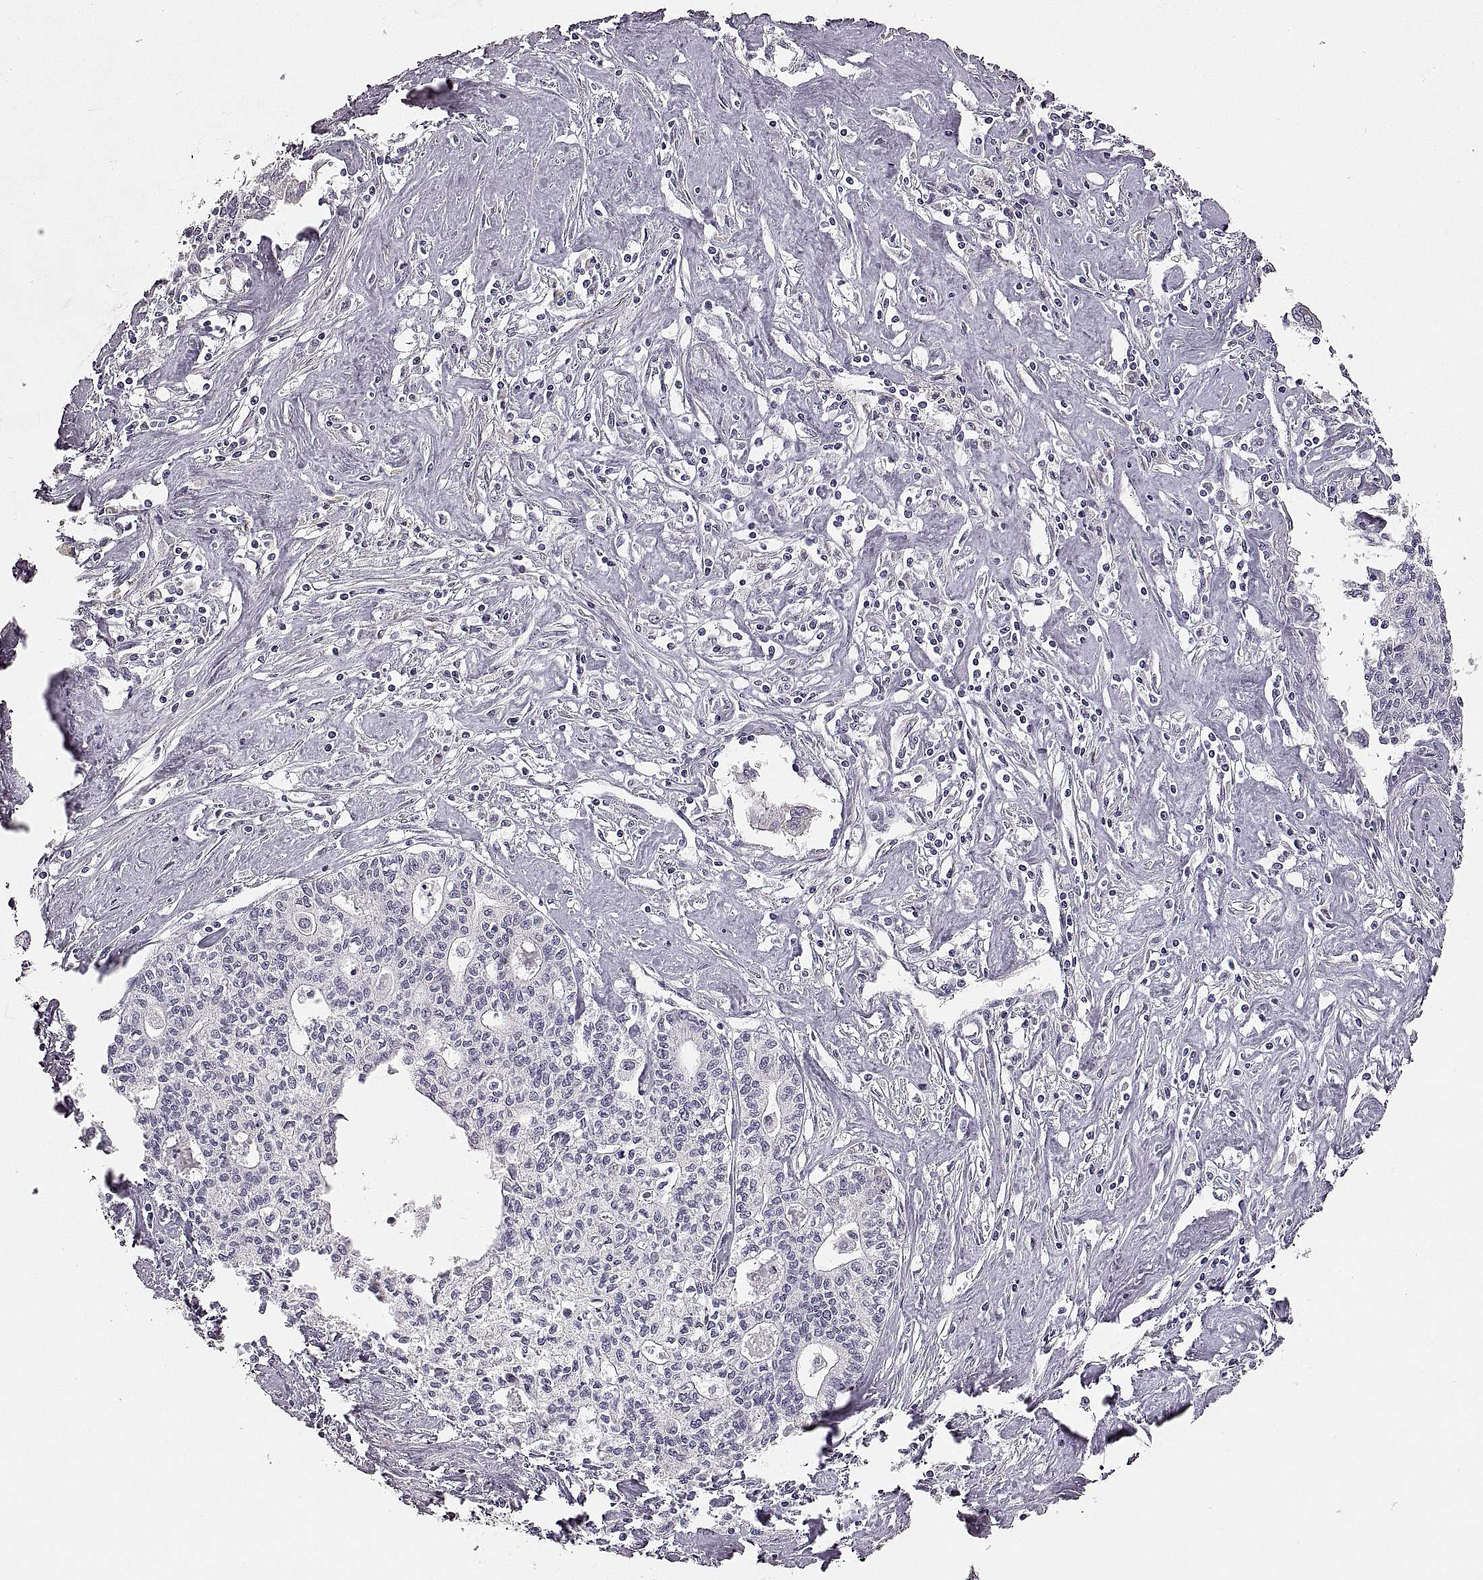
{"staining": {"intensity": "negative", "quantity": "none", "location": "none"}, "tissue": "liver cancer", "cell_type": "Tumor cells", "image_type": "cancer", "snomed": [{"axis": "morphology", "description": "Cholangiocarcinoma"}, {"axis": "topography", "description": "Liver"}], "caption": "Immunohistochemical staining of human liver cancer exhibits no significant positivity in tumor cells. (DAB (3,3'-diaminobenzidine) immunohistochemistry (IHC) visualized using brightfield microscopy, high magnification).", "gene": "RDH13", "patient": {"sex": "female", "age": 61}}